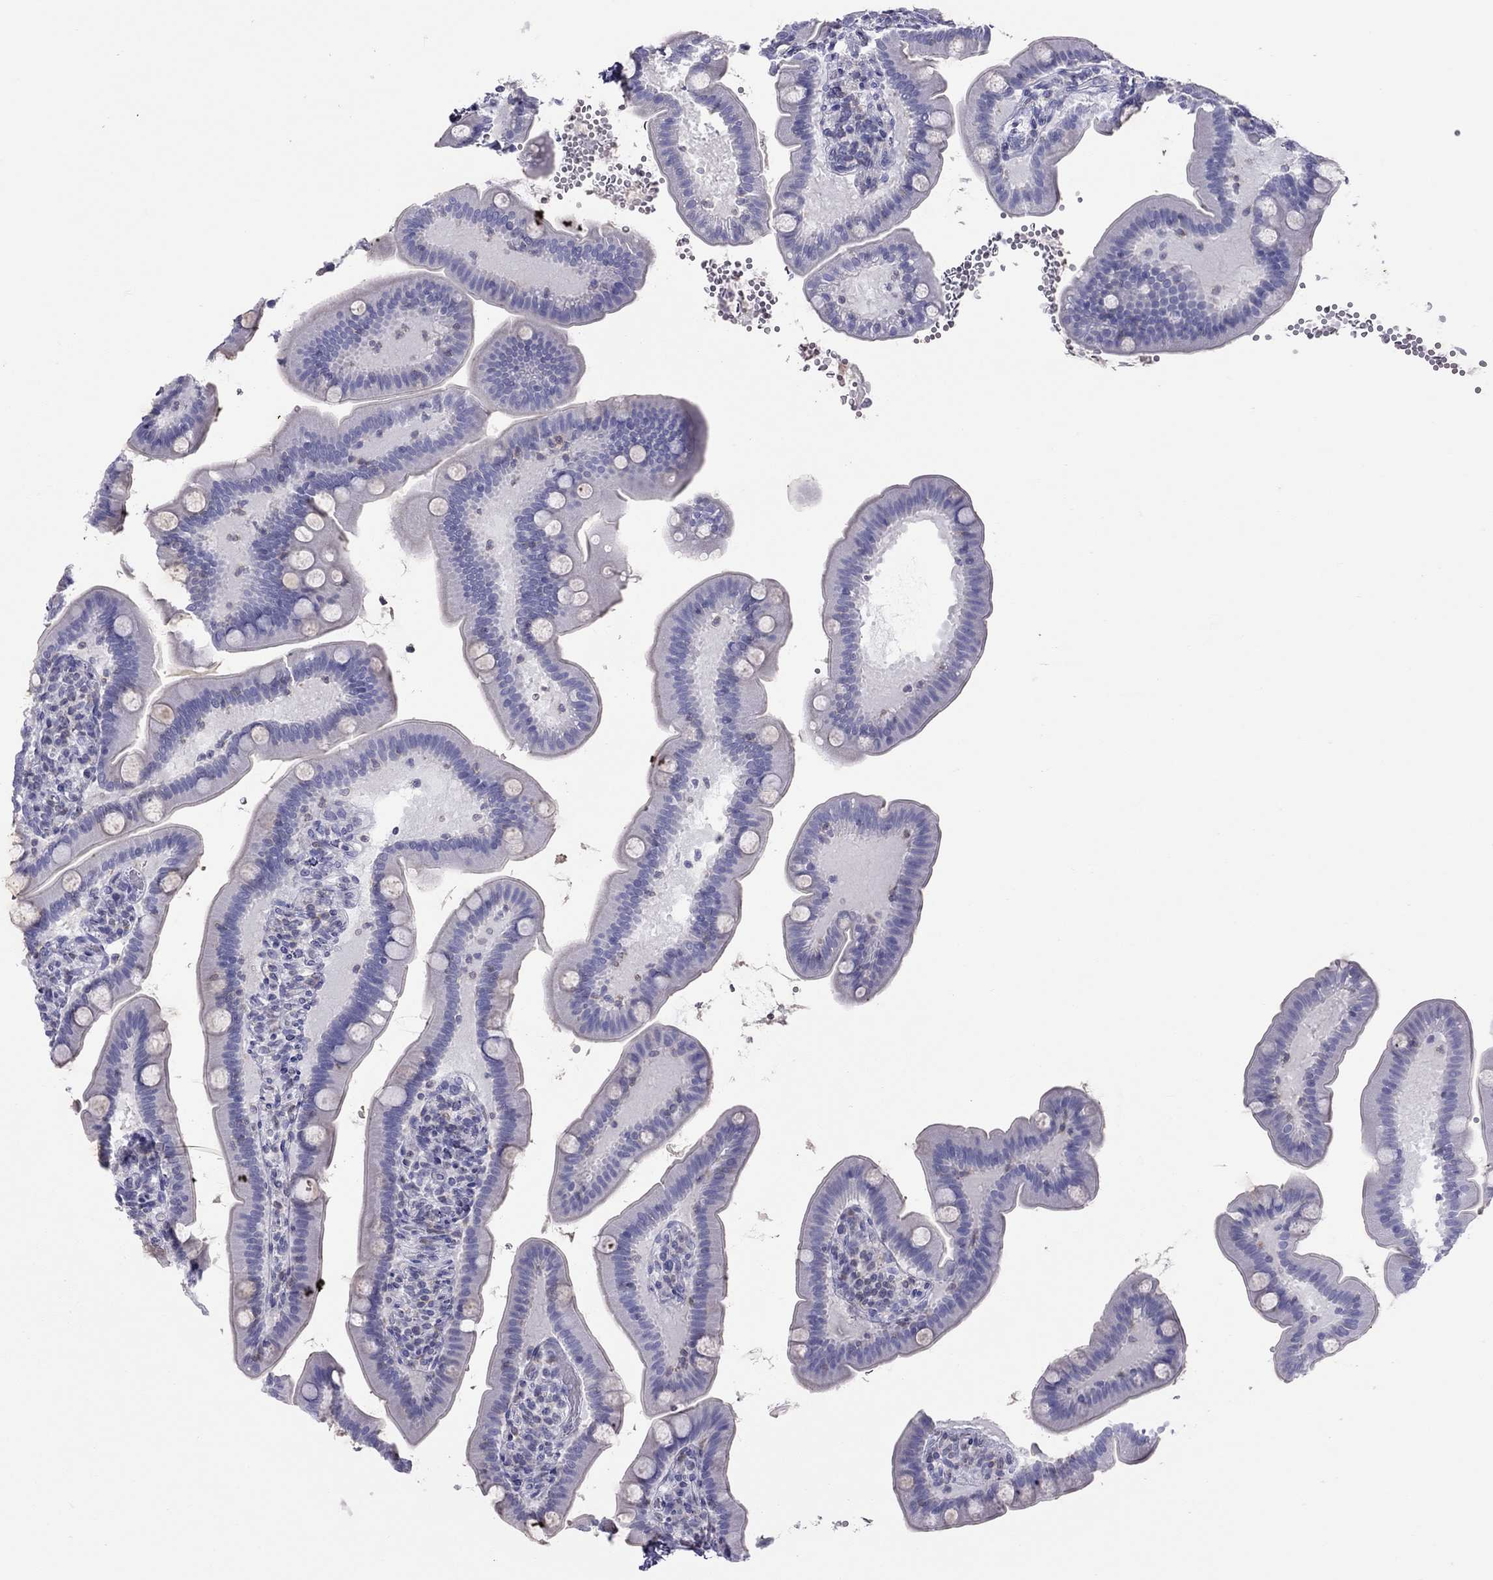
{"staining": {"intensity": "negative", "quantity": "none", "location": "none"}, "tissue": "small intestine", "cell_type": "Glandular cells", "image_type": "normal", "snomed": [{"axis": "morphology", "description": "Normal tissue, NOS"}, {"axis": "topography", "description": "Small intestine"}], "caption": "This is an immunohistochemistry image of unremarkable human small intestine. There is no staining in glandular cells.", "gene": "STAG3", "patient": {"sex": "male", "age": 66}}